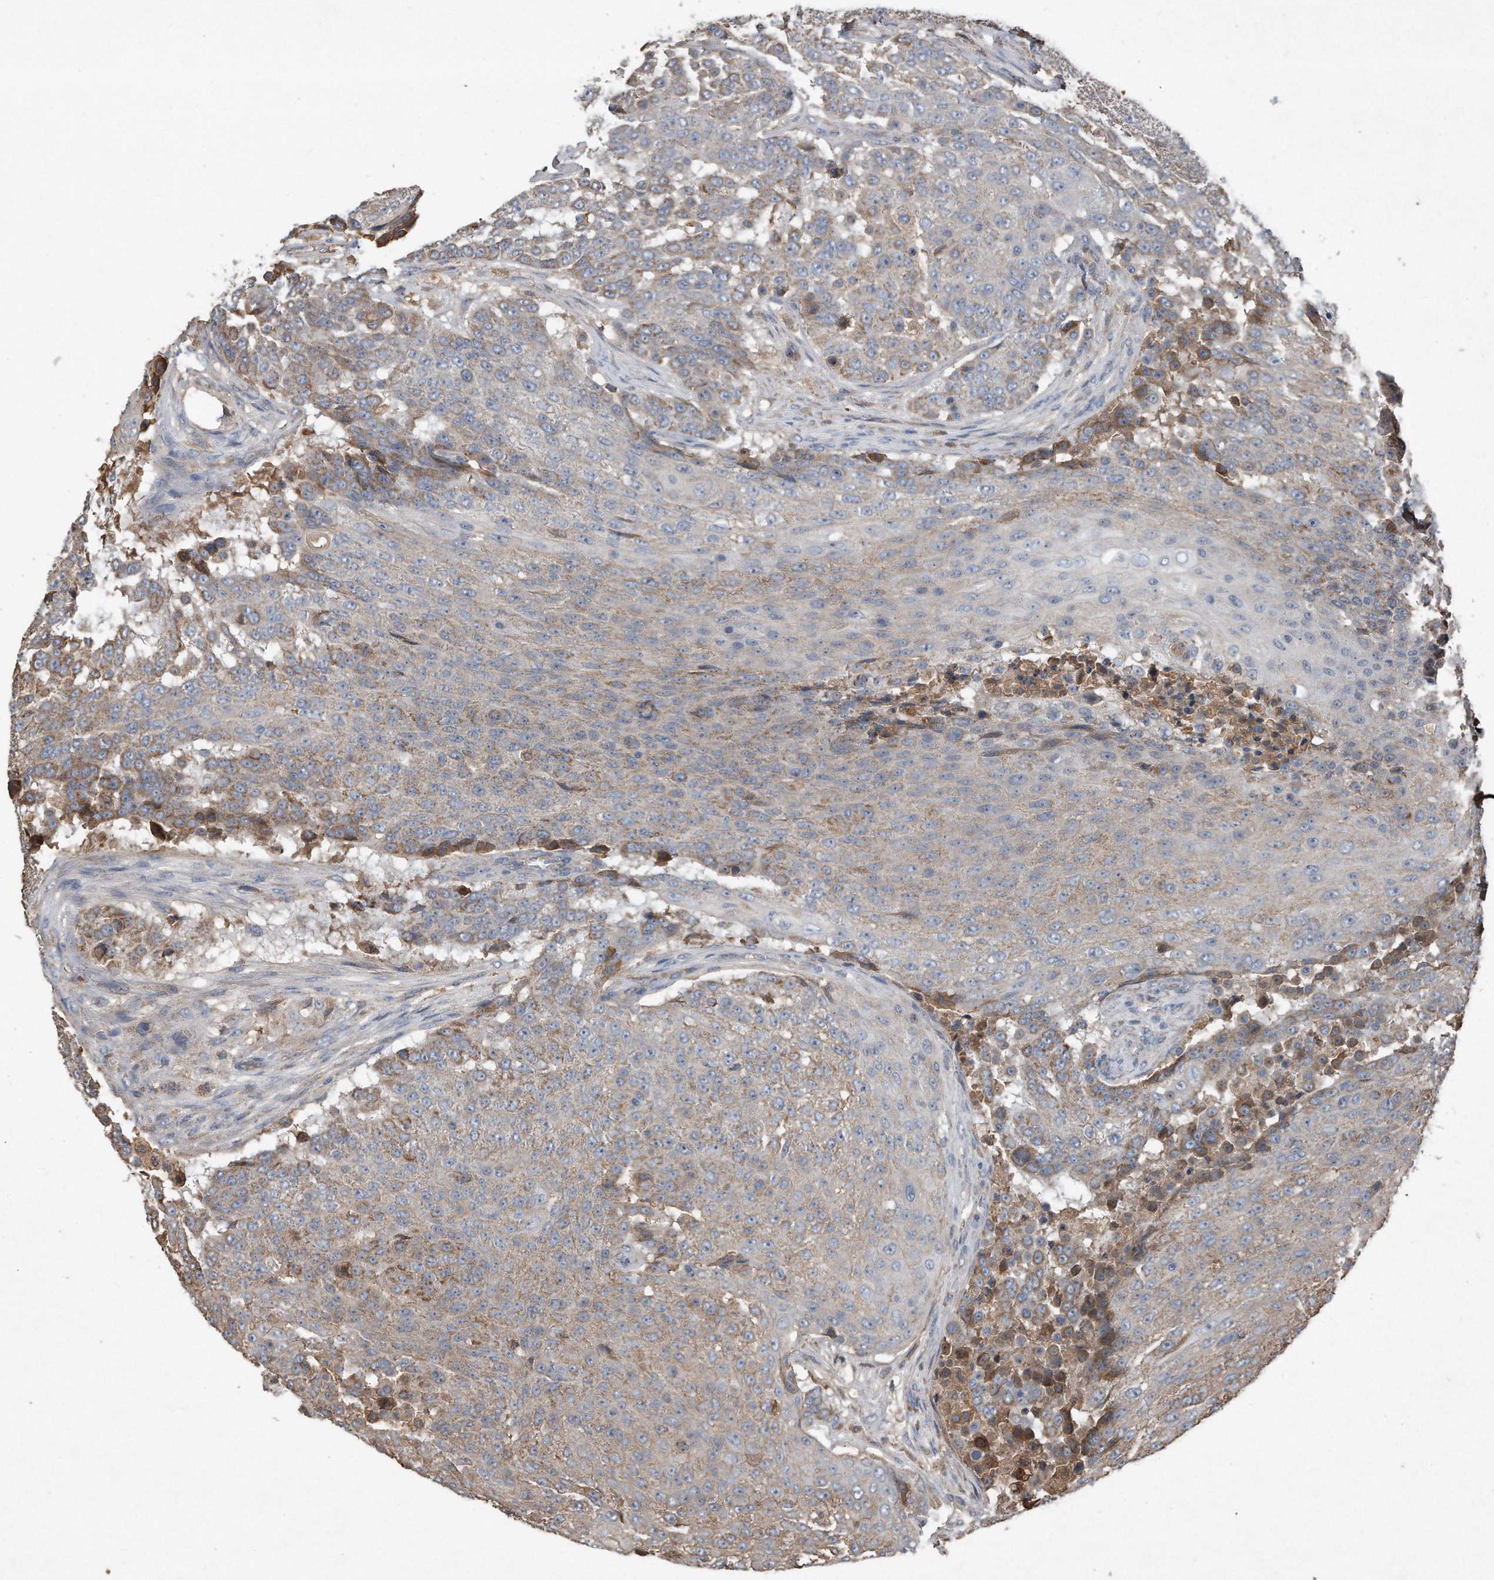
{"staining": {"intensity": "moderate", "quantity": "25%-75%", "location": "cytoplasmic/membranous"}, "tissue": "urothelial cancer", "cell_type": "Tumor cells", "image_type": "cancer", "snomed": [{"axis": "morphology", "description": "Urothelial carcinoma, High grade"}, {"axis": "topography", "description": "Urinary bladder"}], "caption": "About 25%-75% of tumor cells in human high-grade urothelial carcinoma show moderate cytoplasmic/membranous protein positivity as visualized by brown immunohistochemical staining.", "gene": "SDHA", "patient": {"sex": "female", "age": 63}}